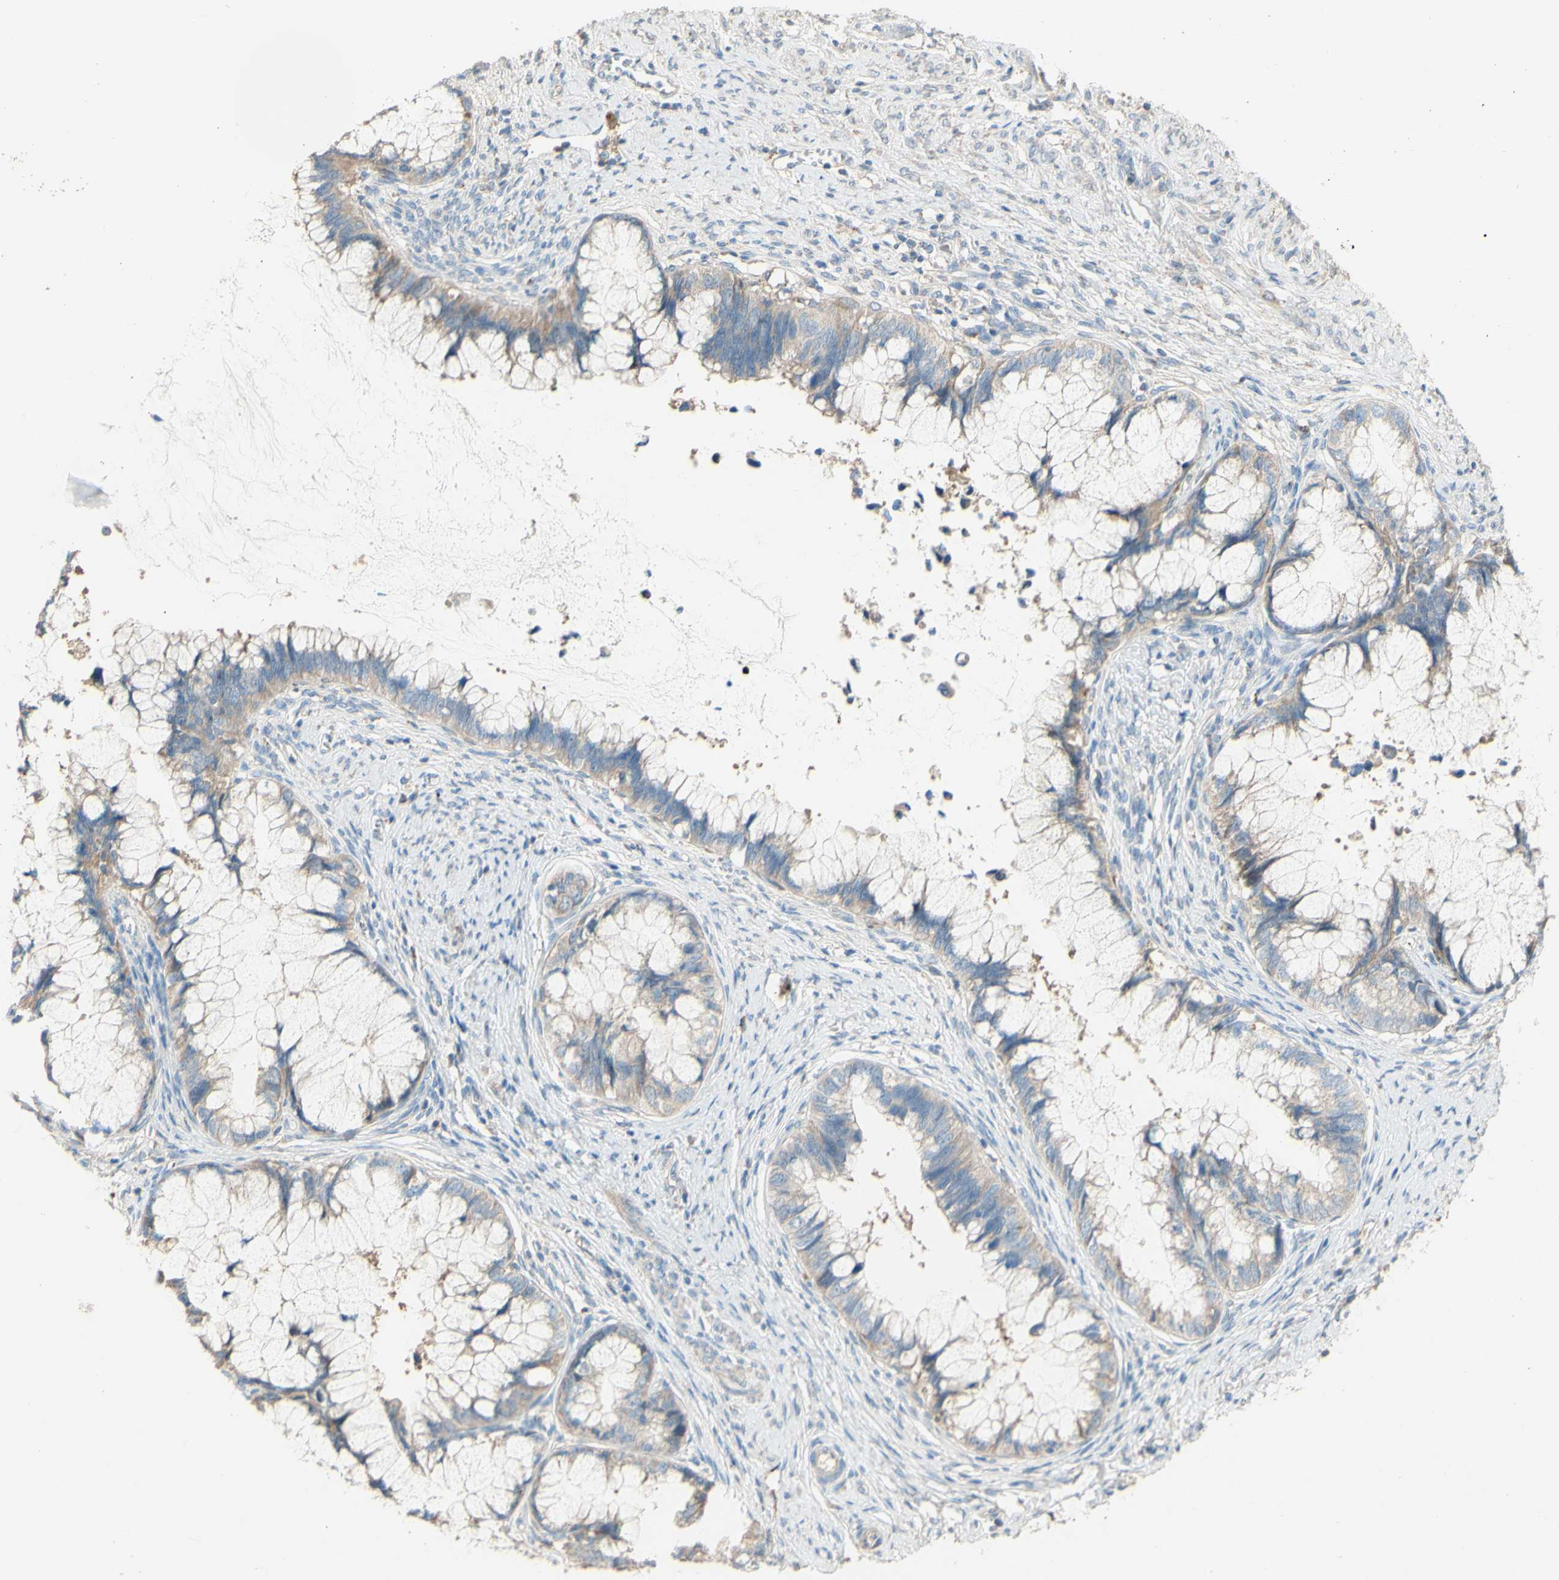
{"staining": {"intensity": "weak", "quantity": "25%-75%", "location": "cytoplasmic/membranous"}, "tissue": "cervical cancer", "cell_type": "Tumor cells", "image_type": "cancer", "snomed": [{"axis": "morphology", "description": "Adenocarcinoma, NOS"}, {"axis": "topography", "description": "Cervix"}], "caption": "An image showing weak cytoplasmic/membranous staining in approximately 25%-75% of tumor cells in cervical adenocarcinoma, as visualized by brown immunohistochemical staining.", "gene": "DKK3", "patient": {"sex": "female", "age": 44}}